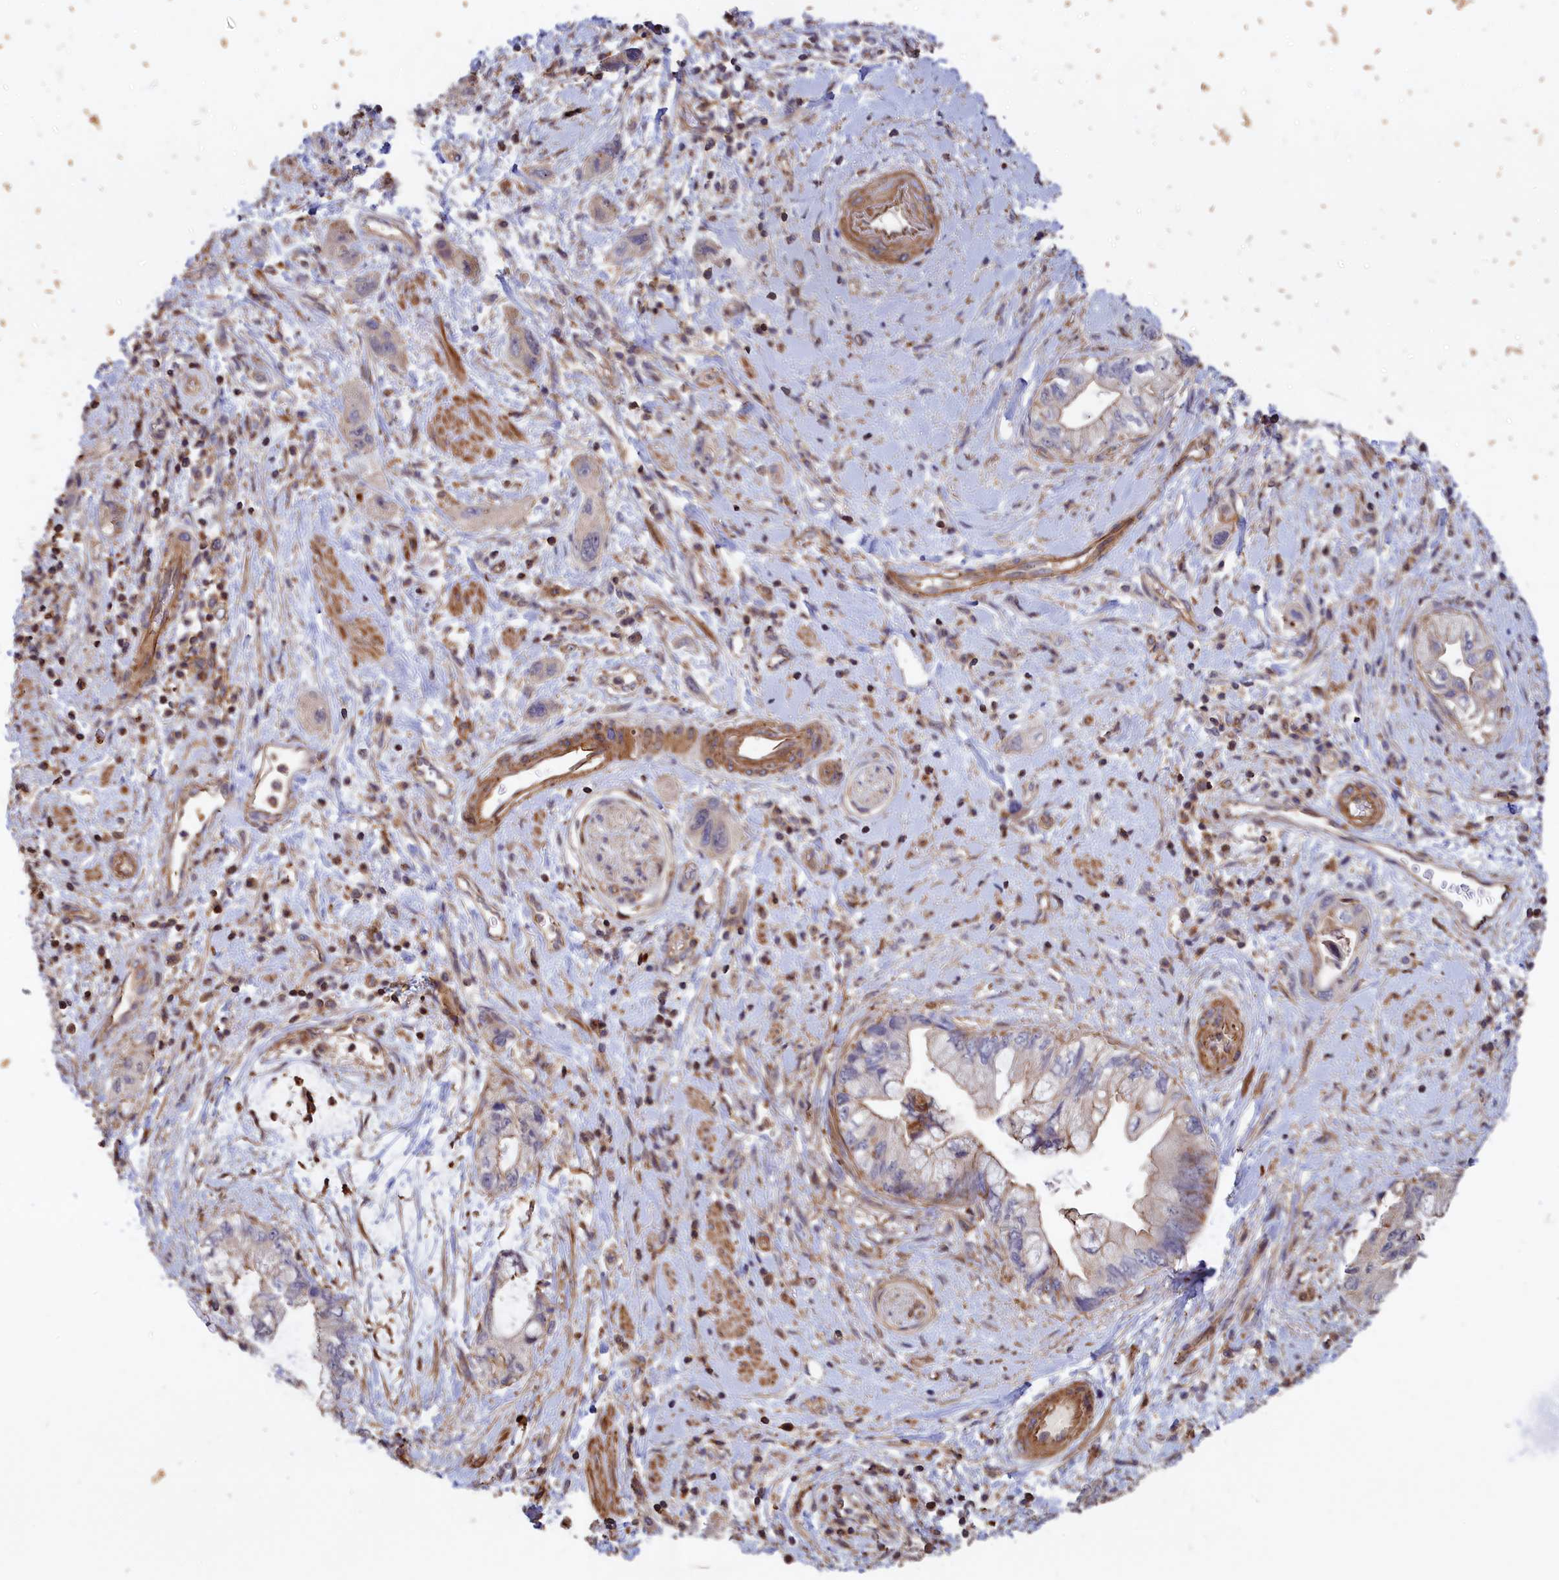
{"staining": {"intensity": "weak", "quantity": "<25%", "location": "cytoplasmic/membranous"}, "tissue": "pancreatic cancer", "cell_type": "Tumor cells", "image_type": "cancer", "snomed": [{"axis": "morphology", "description": "Adenocarcinoma, NOS"}, {"axis": "topography", "description": "Pancreas"}], "caption": "A histopathology image of pancreatic cancer stained for a protein exhibits no brown staining in tumor cells. (DAB (3,3'-diaminobenzidine) IHC with hematoxylin counter stain).", "gene": "ANKRD27", "patient": {"sex": "female", "age": 73}}